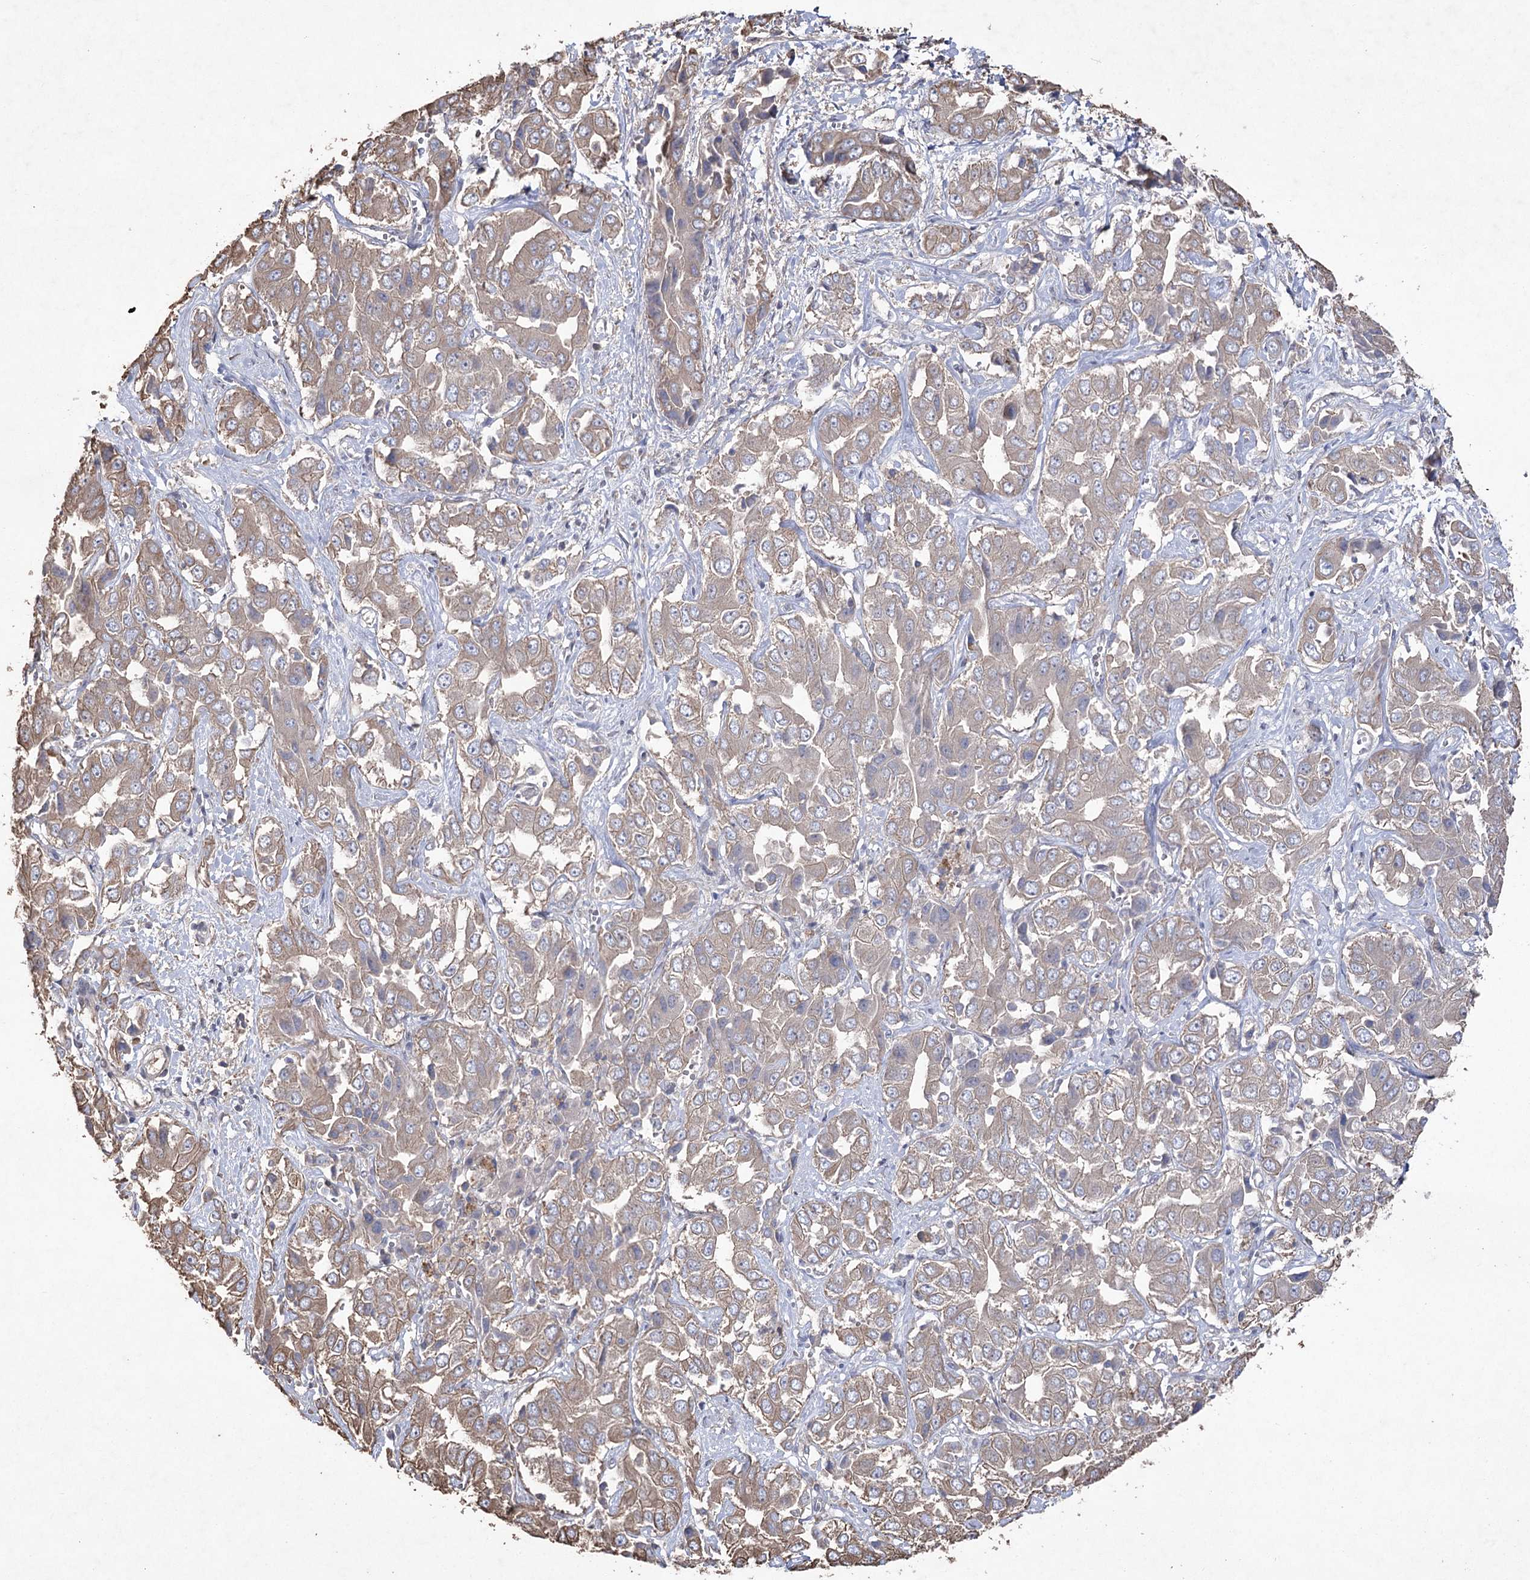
{"staining": {"intensity": "weak", "quantity": "25%-75%", "location": "cytoplasmic/membranous"}, "tissue": "liver cancer", "cell_type": "Tumor cells", "image_type": "cancer", "snomed": [{"axis": "morphology", "description": "Cholangiocarcinoma"}, {"axis": "topography", "description": "Liver"}], "caption": "Immunohistochemical staining of human cholangiocarcinoma (liver) displays low levels of weak cytoplasmic/membranous protein positivity in about 25%-75% of tumor cells.", "gene": "FAM13B", "patient": {"sex": "female", "age": 52}}